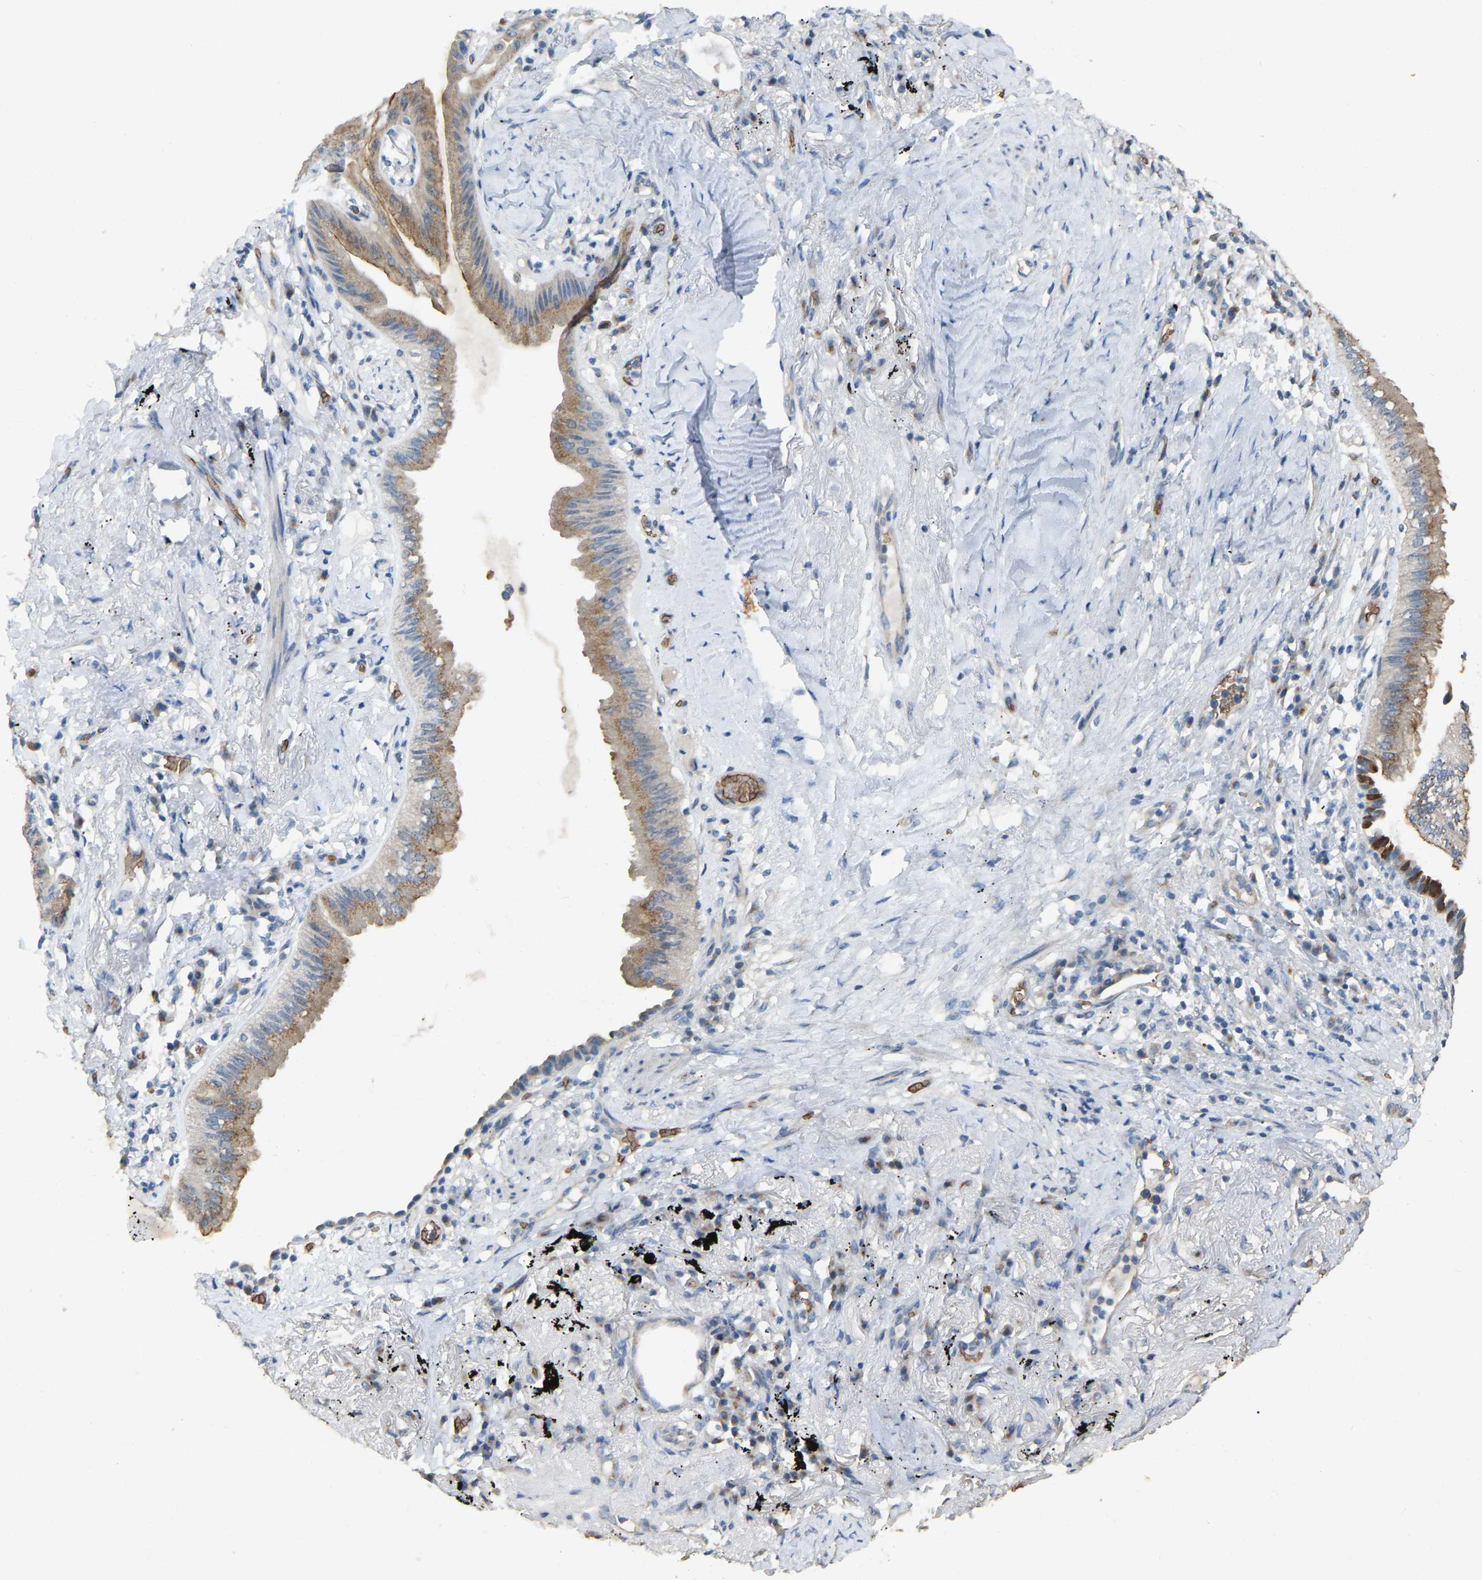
{"staining": {"intensity": "moderate", "quantity": ">75%", "location": "cytoplasmic/membranous"}, "tissue": "lung cancer", "cell_type": "Tumor cells", "image_type": "cancer", "snomed": [{"axis": "morphology", "description": "Normal tissue, NOS"}, {"axis": "morphology", "description": "Adenocarcinoma, NOS"}, {"axis": "topography", "description": "Bronchus"}, {"axis": "topography", "description": "Lung"}], "caption": "Tumor cells display medium levels of moderate cytoplasmic/membranous staining in approximately >75% of cells in human lung cancer (adenocarcinoma). The protein of interest is shown in brown color, while the nuclei are stained blue.", "gene": "CFAP298", "patient": {"sex": "female", "age": 70}}